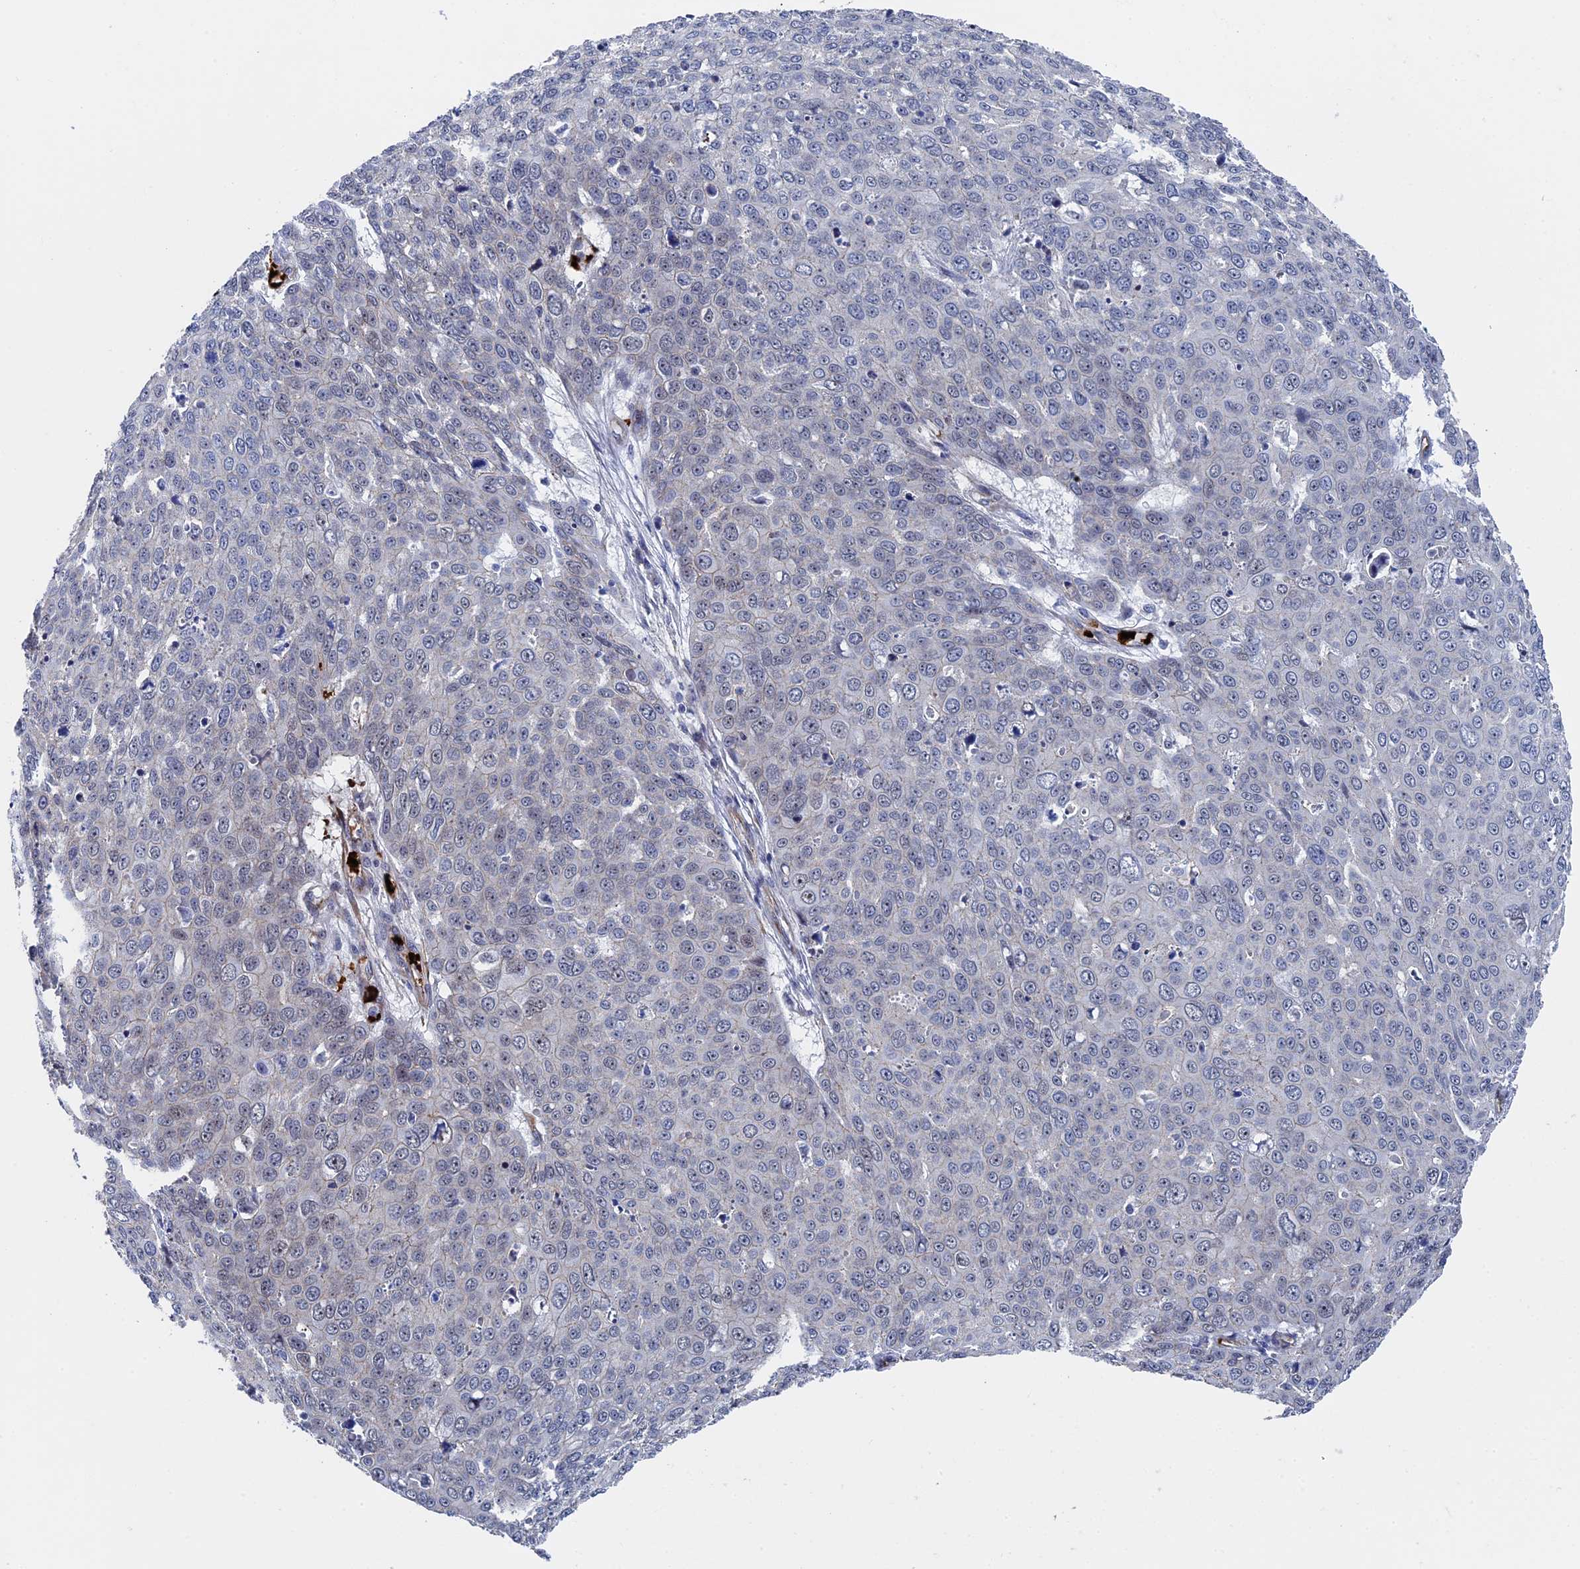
{"staining": {"intensity": "negative", "quantity": "none", "location": "none"}, "tissue": "skin cancer", "cell_type": "Tumor cells", "image_type": "cancer", "snomed": [{"axis": "morphology", "description": "Squamous cell carcinoma, NOS"}, {"axis": "topography", "description": "Skin"}], "caption": "An immunohistochemistry histopathology image of squamous cell carcinoma (skin) is shown. There is no staining in tumor cells of squamous cell carcinoma (skin).", "gene": "EXOSC9", "patient": {"sex": "male", "age": 71}}